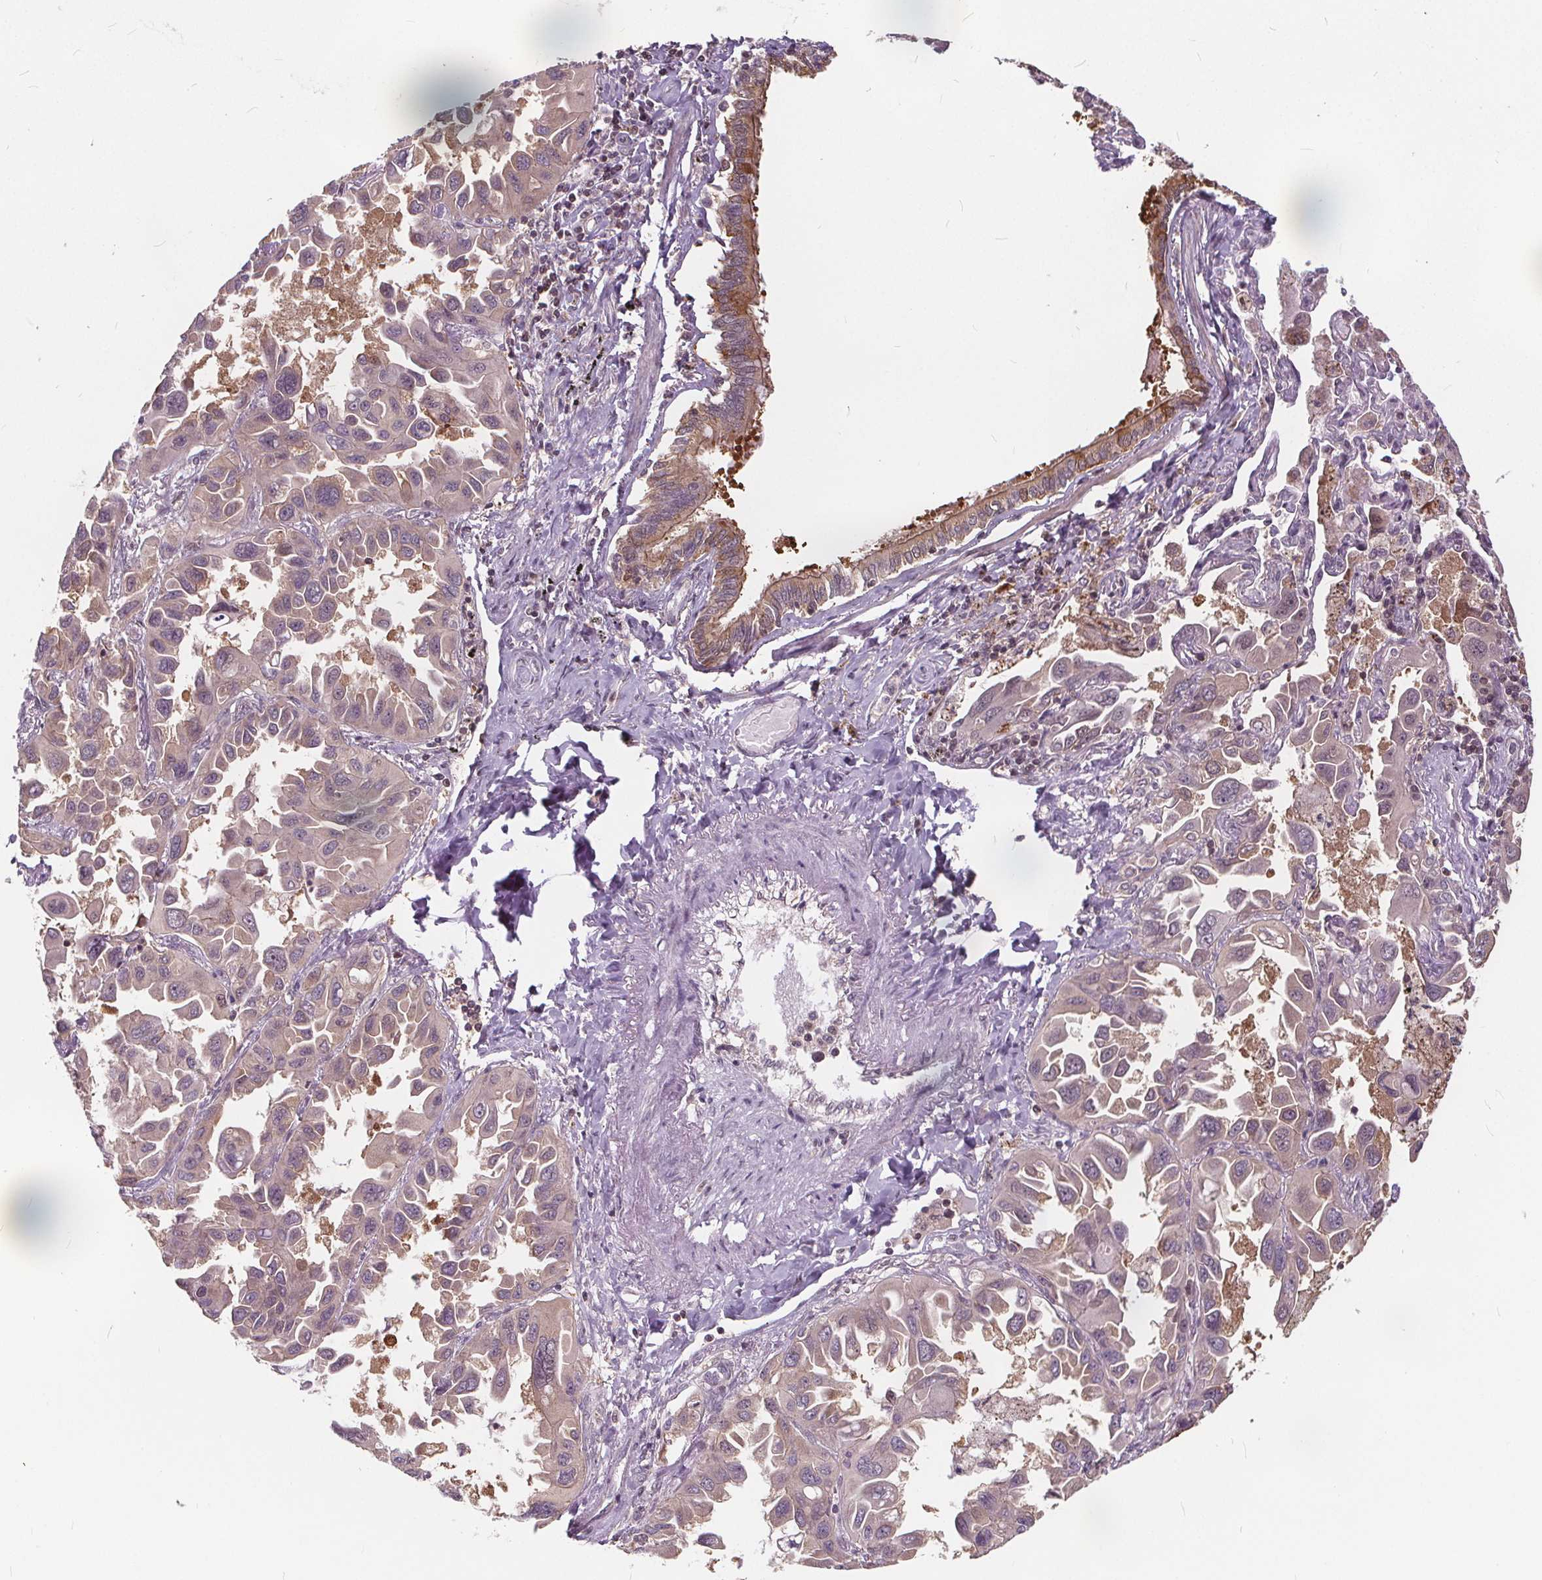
{"staining": {"intensity": "negative", "quantity": "none", "location": "none"}, "tissue": "lung cancer", "cell_type": "Tumor cells", "image_type": "cancer", "snomed": [{"axis": "morphology", "description": "Adenocarcinoma, NOS"}, {"axis": "topography", "description": "Lung"}], "caption": "Tumor cells are negative for protein expression in human lung cancer (adenocarcinoma).", "gene": "HIF1AN", "patient": {"sex": "male", "age": 64}}